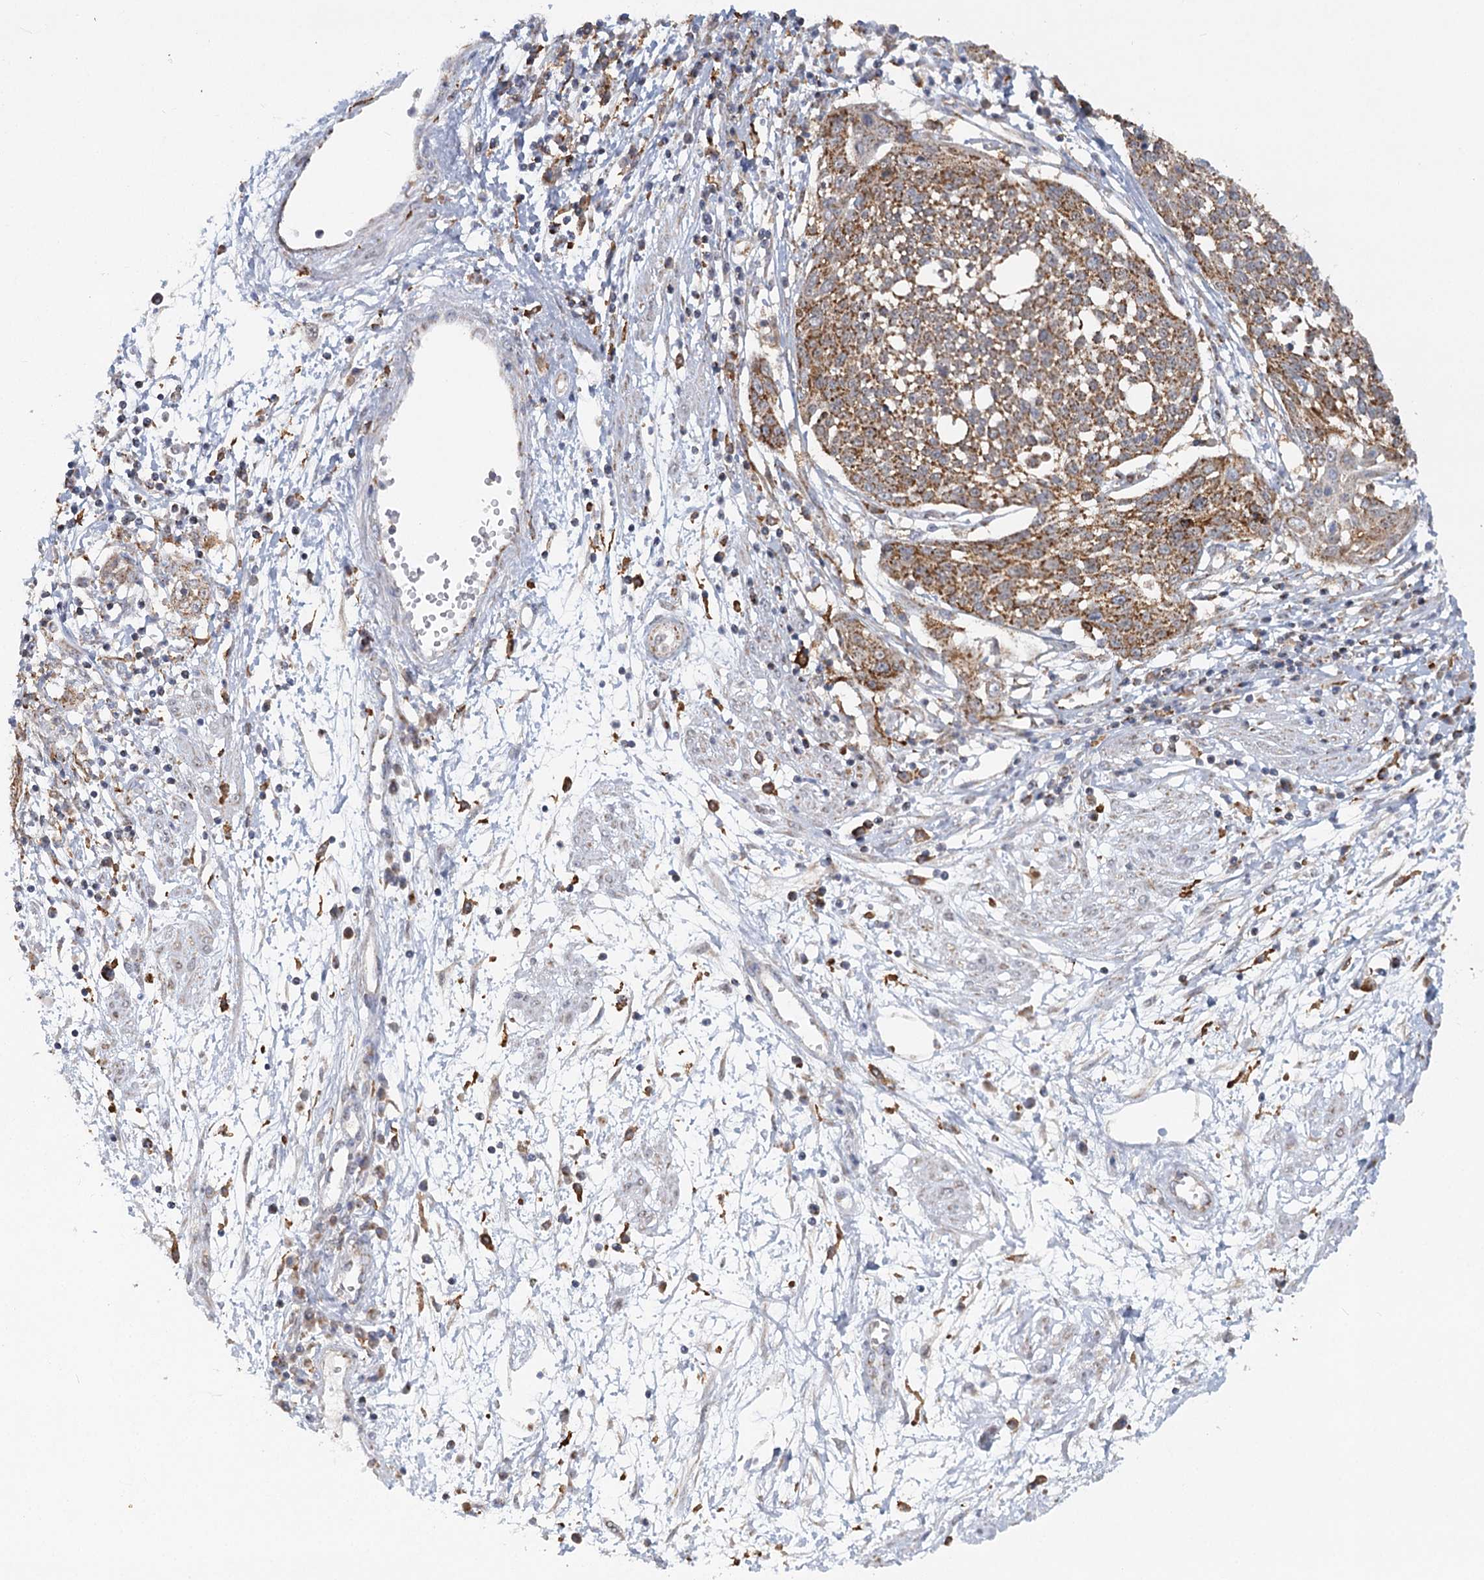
{"staining": {"intensity": "moderate", "quantity": ">75%", "location": "cytoplasmic/membranous"}, "tissue": "cervical cancer", "cell_type": "Tumor cells", "image_type": "cancer", "snomed": [{"axis": "morphology", "description": "Squamous cell carcinoma, NOS"}, {"axis": "topography", "description": "Cervix"}], "caption": "DAB immunohistochemical staining of cervical squamous cell carcinoma reveals moderate cytoplasmic/membranous protein staining in approximately >75% of tumor cells.", "gene": "TAS1R1", "patient": {"sex": "female", "age": 34}}